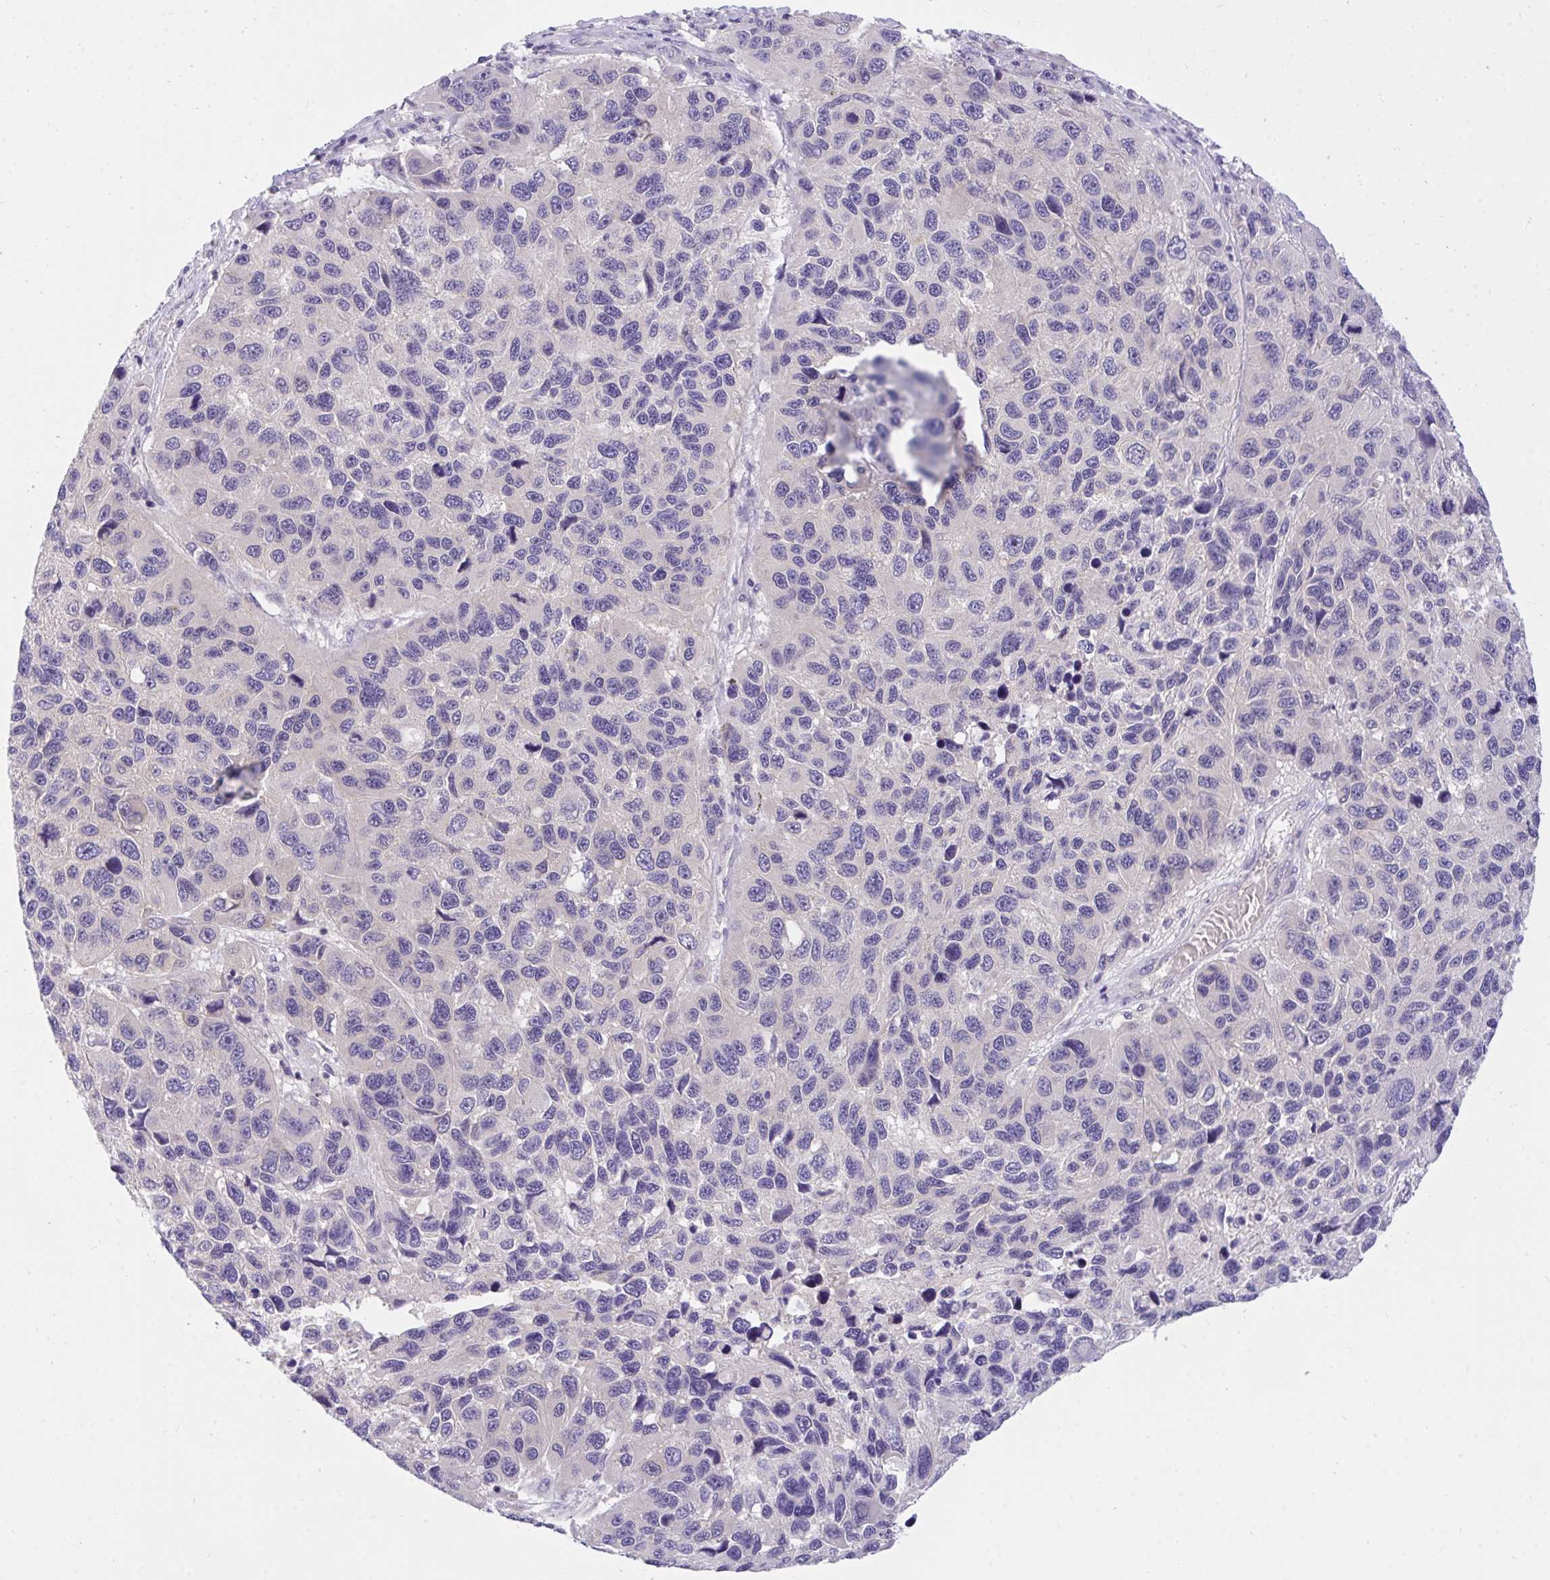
{"staining": {"intensity": "negative", "quantity": "none", "location": "none"}, "tissue": "melanoma", "cell_type": "Tumor cells", "image_type": "cancer", "snomed": [{"axis": "morphology", "description": "Malignant melanoma, NOS"}, {"axis": "topography", "description": "Skin"}], "caption": "The immunohistochemistry histopathology image has no significant staining in tumor cells of malignant melanoma tissue.", "gene": "TLN2", "patient": {"sex": "male", "age": 53}}